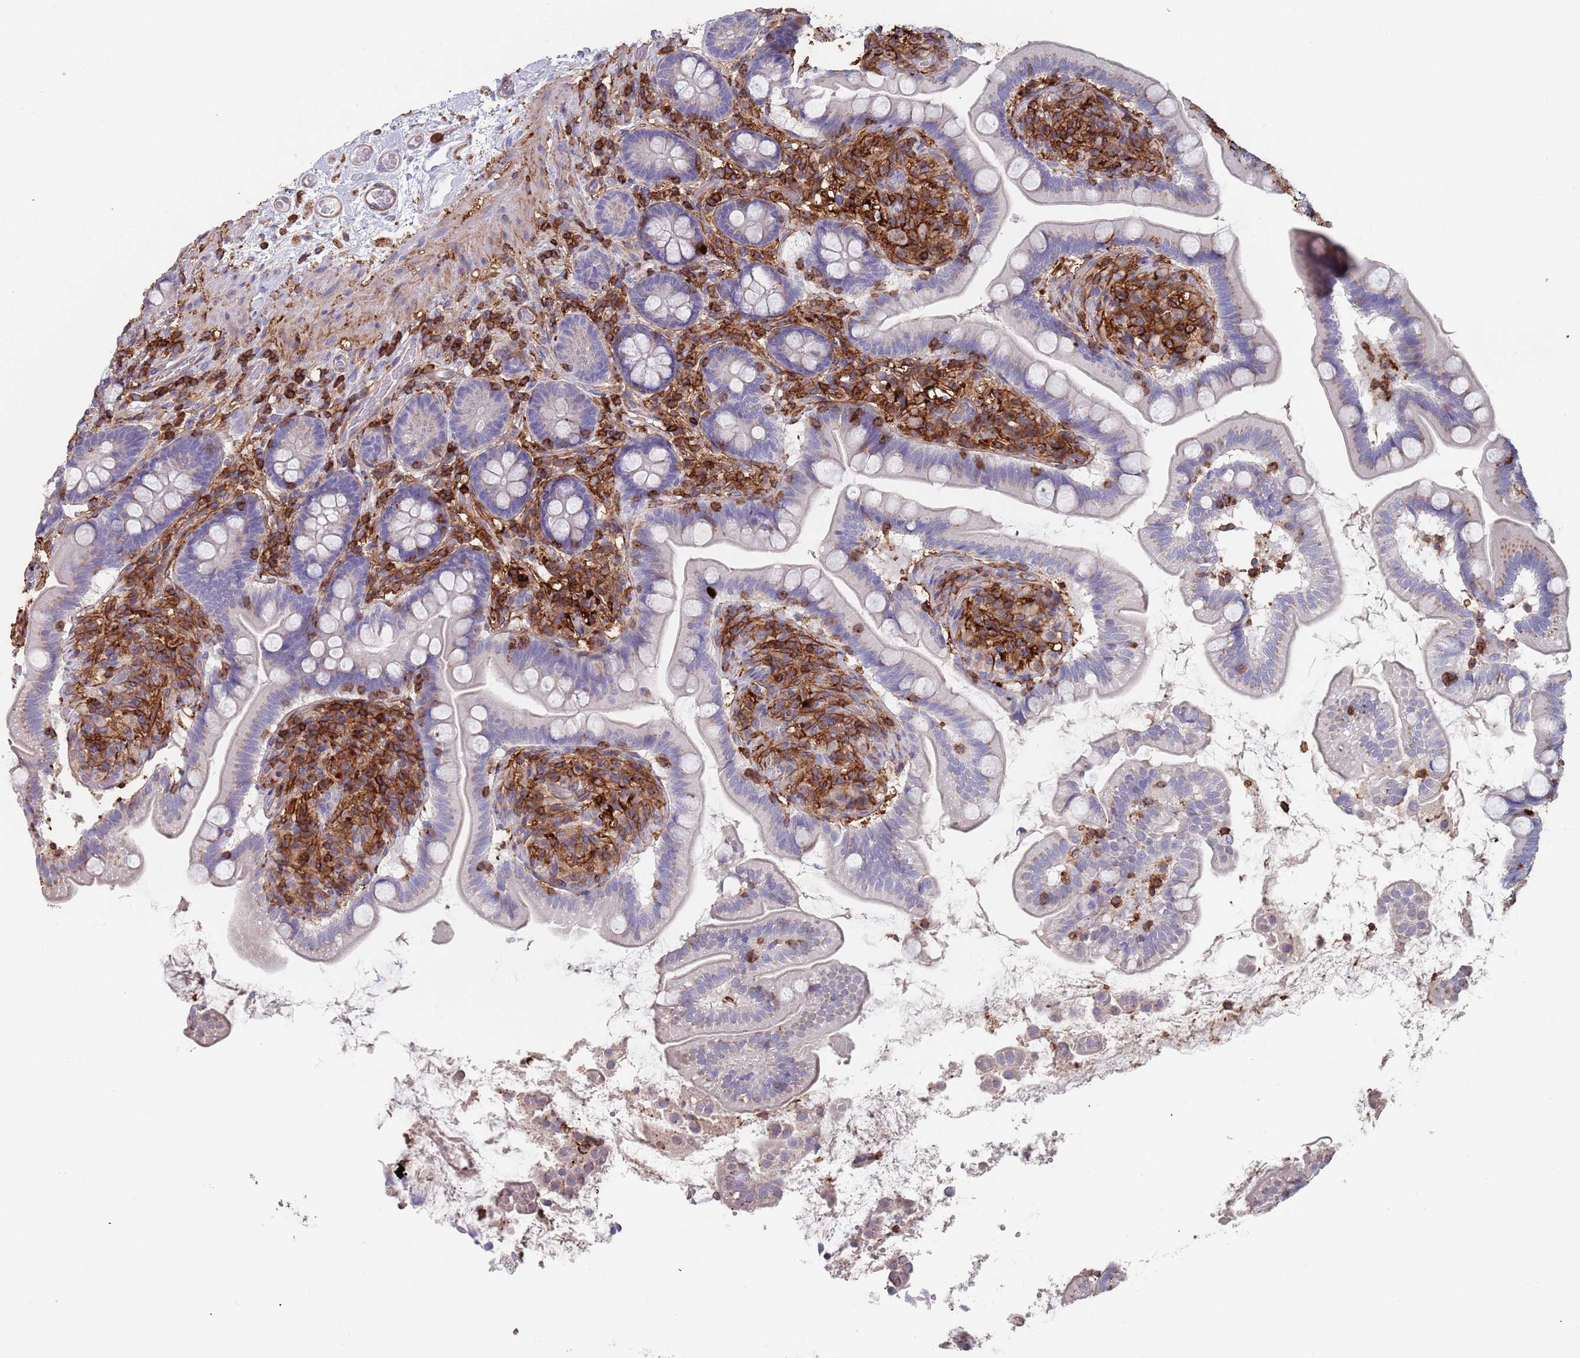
{"staining": {"intensity": "moderate", "quantity": "<25%", "location": "cytoplasmic/membranous"}, "tissue": "small intestine", "cell_type": "Glandular cells", "image_type": "normal", "snomed": [{"axis": "morphology", "description": "Normal tissue, NOS"}, {"axis": "topography", "description": "Small intestine"}], "caption": "Protein staining of normal small intestine shows moderate cytoplasmic/membranous staining in about <25% of glandular cells.", "gene": "RNF144A", "patient": {"sex": "female", "age": 64}}